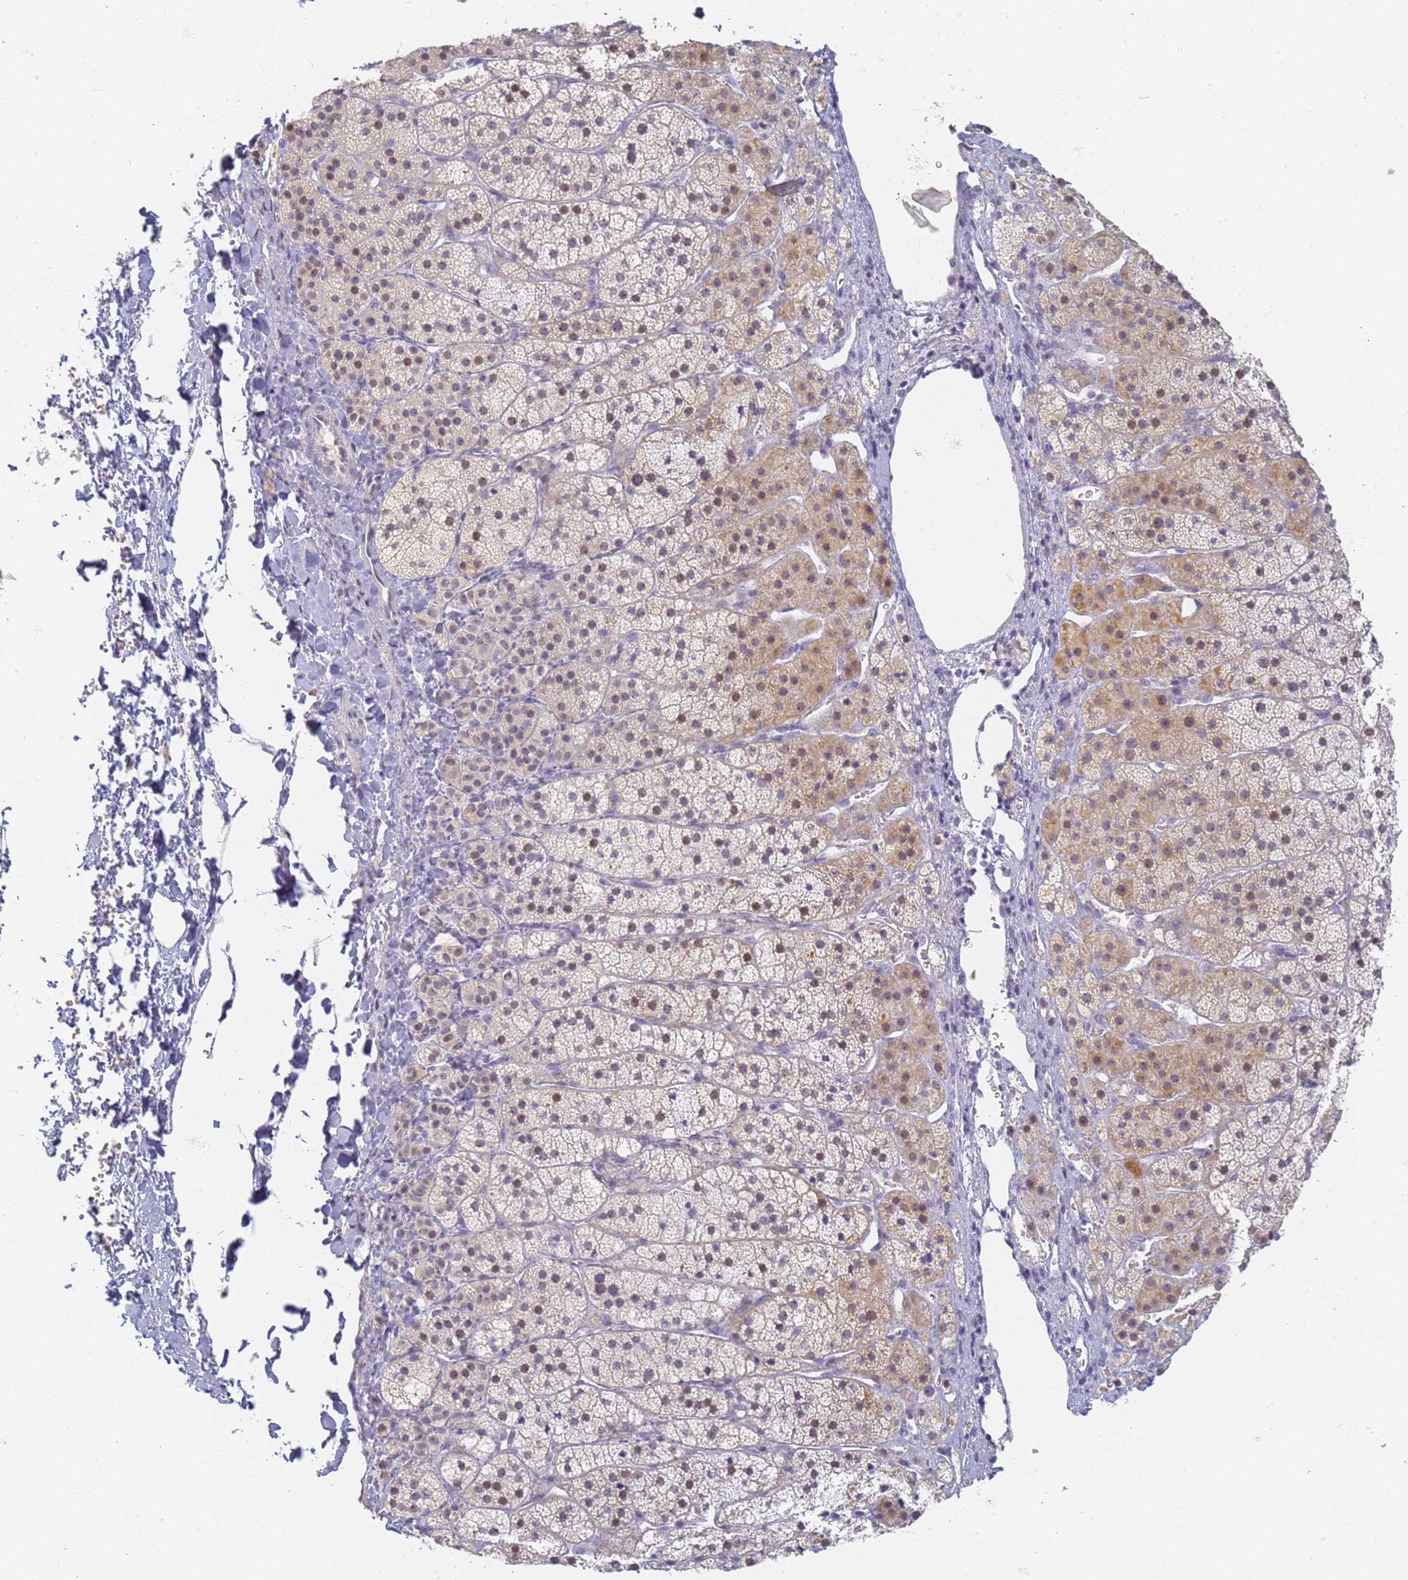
{"staining": {"intensity": "moderate", "quantity": "25%-75%", "location": "cytoplasmic/membranous,nuclear"}, "tissue": "adrenal gland", "cell_type": "Glandular cells", "image_type": "normal", "snomed": [{"axis": "morphology", "description": "Normal tissue, NOS"}, {"axis": "topography", "description": "Adrenal gland"}], "caption": "This is a micrograph of IHC staining of unremarkable adrenal gland, which shows moderate expression in the cytoplasmic/membranous,nuclear of glandular cells.", "gene": "SLC38A9", "patient": {"sex": "female", "age": 44}}